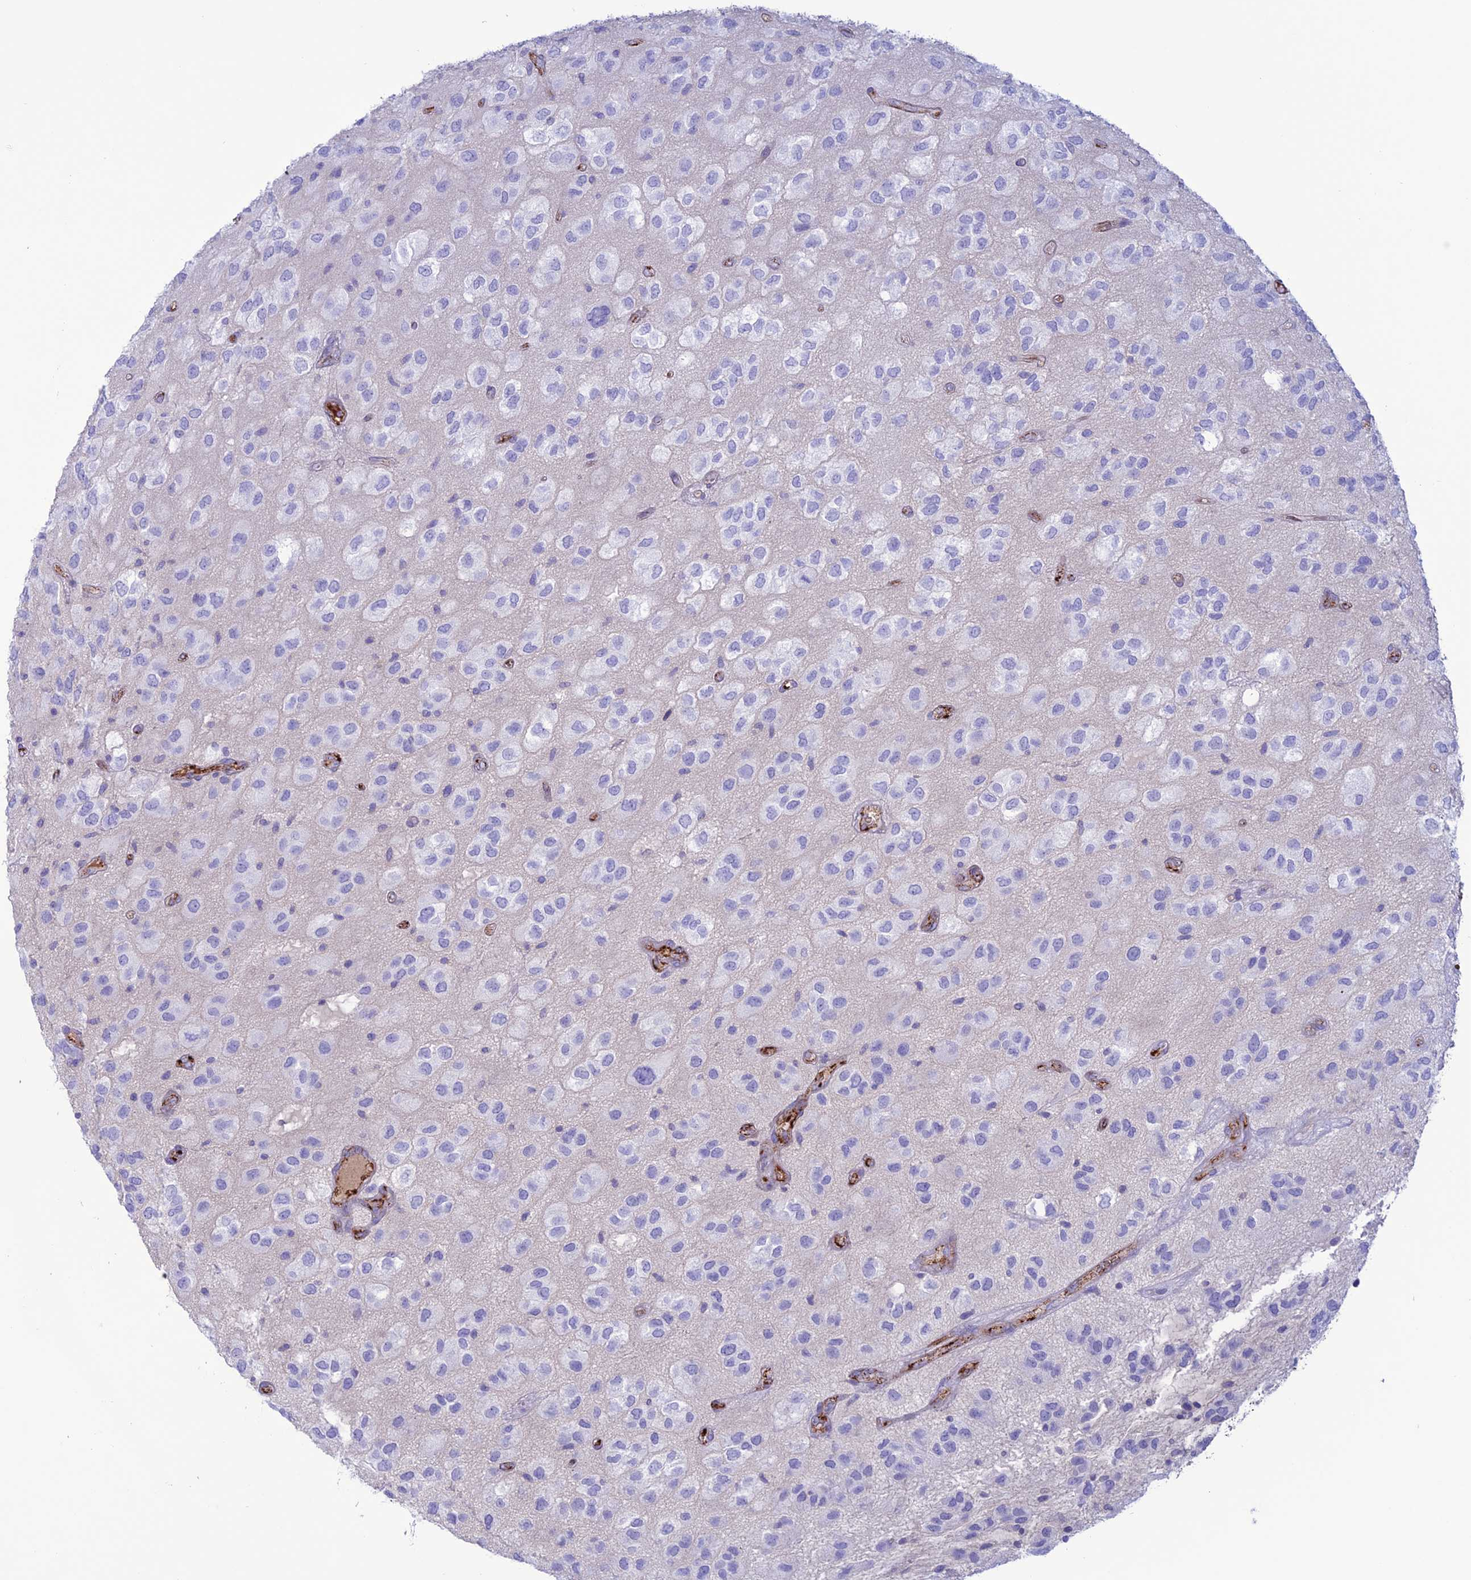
{"staining": {"intensity": "negative", "quantity": "none", "location": "none"}, "tissue": "glioma", "cell_type": "Tumor cells", "image_type": "cancer", "snomed": [{"axis": "morphology", "description": "Glioma, malignant, Low grade"}, {"axis": "topography", "description": "Brain"}], "caption": "High magnification brightfield microscopy of low-grade glioma (malignant) stained with DAB (brown) and counterstained with hematoxylin (blue): tumor cells show no significant positivity.", "gene": "CDC42EP5", "patient": {"sex": "male", "age": 66}}